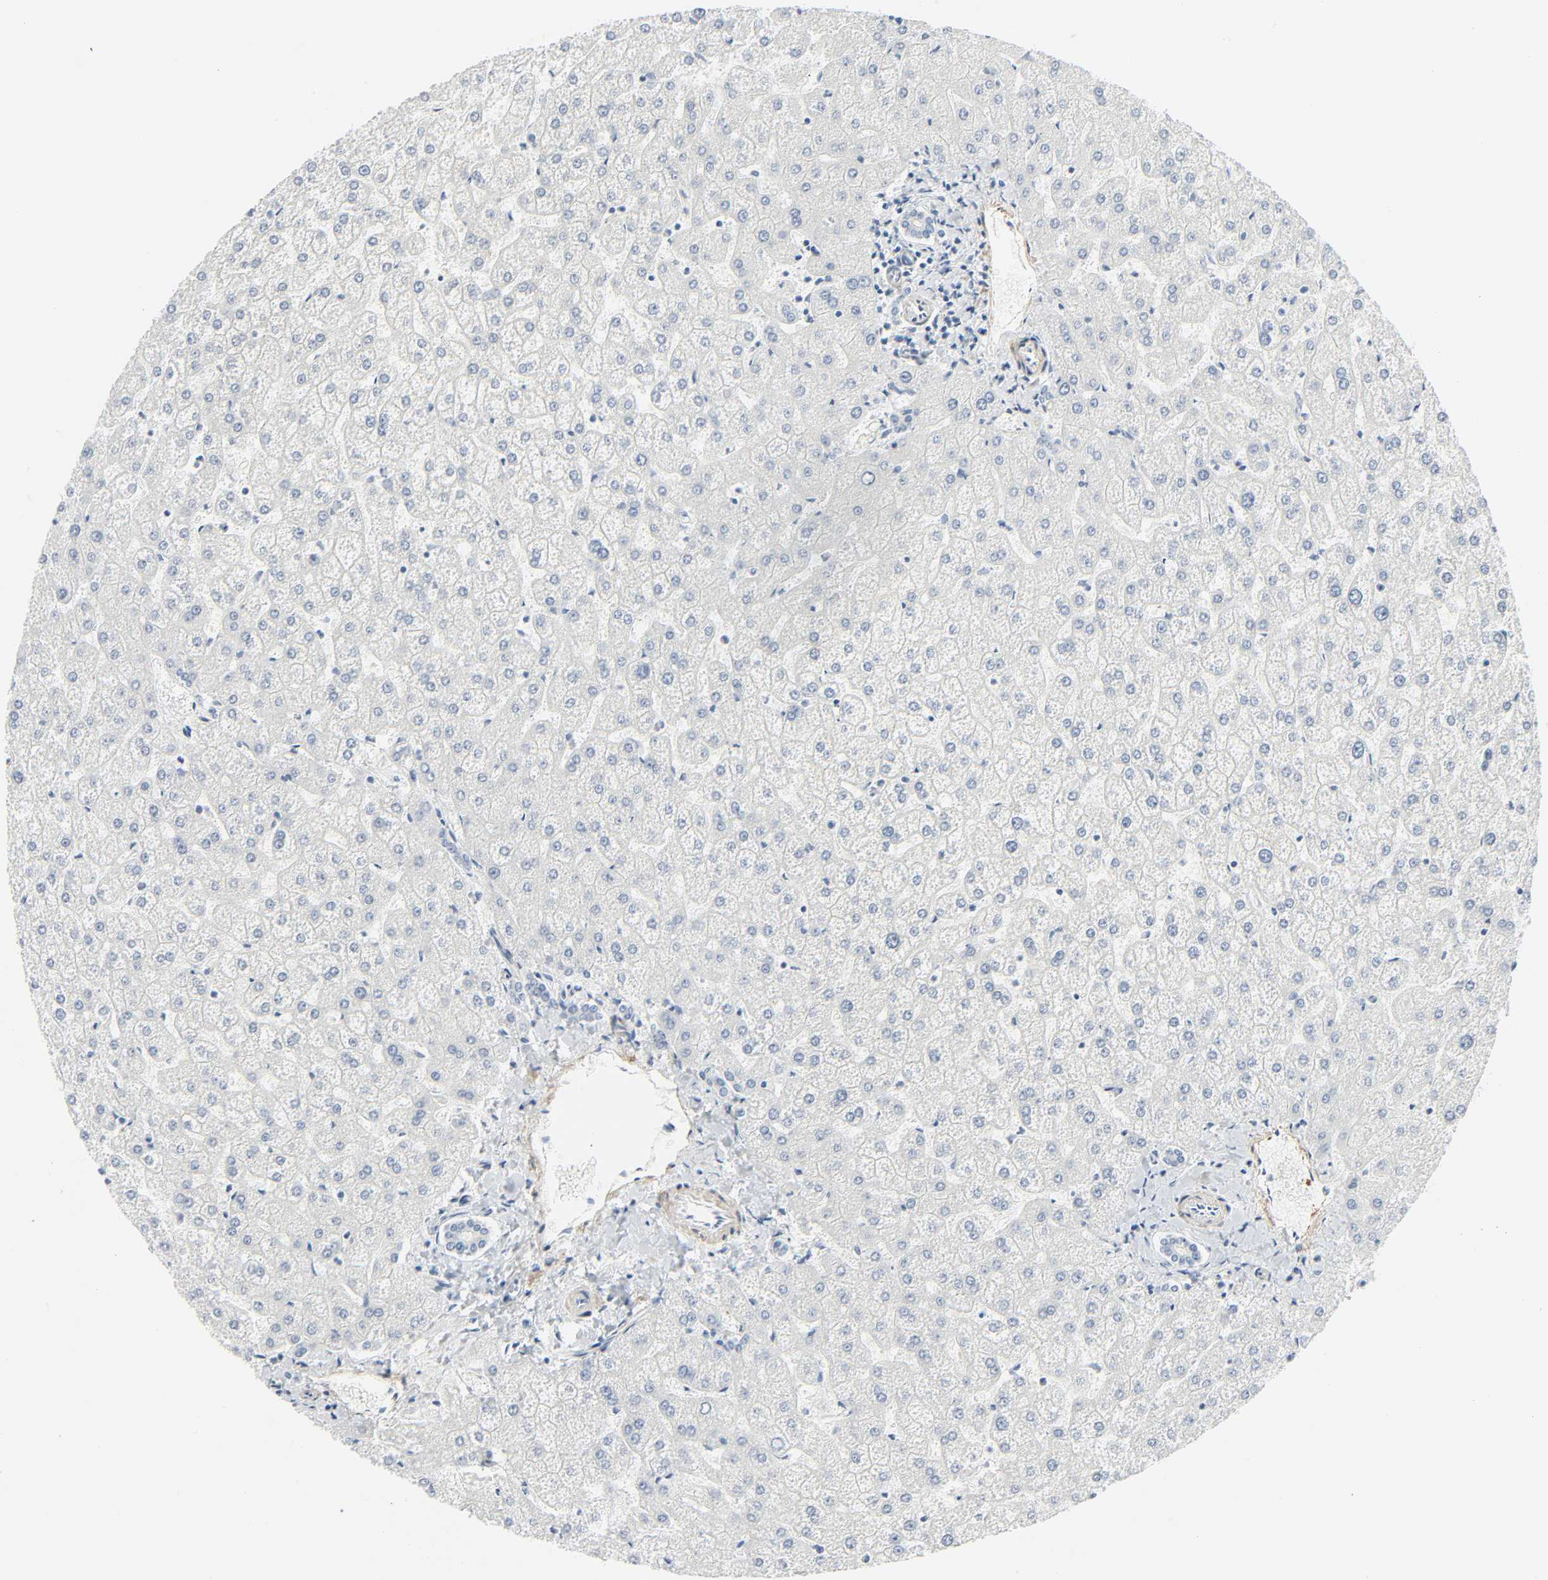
{"staining": {"intensity": "negative", "quantity": "none", "location": "none"}, "tissue": "liver", "cell_type": "Cholangiocytes", "image_type": "normal", "snomed": [{"axis": "morphology", "description": "Normal tissue, NOS"}, {"axis": "topography", "description": "Liver"}], "caption": "This is an immunohistochemistry (IHC) image of normal human liver. There is no positivity in cholangiocytes.", "gene": "ZBTB16", "patient": {"sex": "female", "age": 32}}